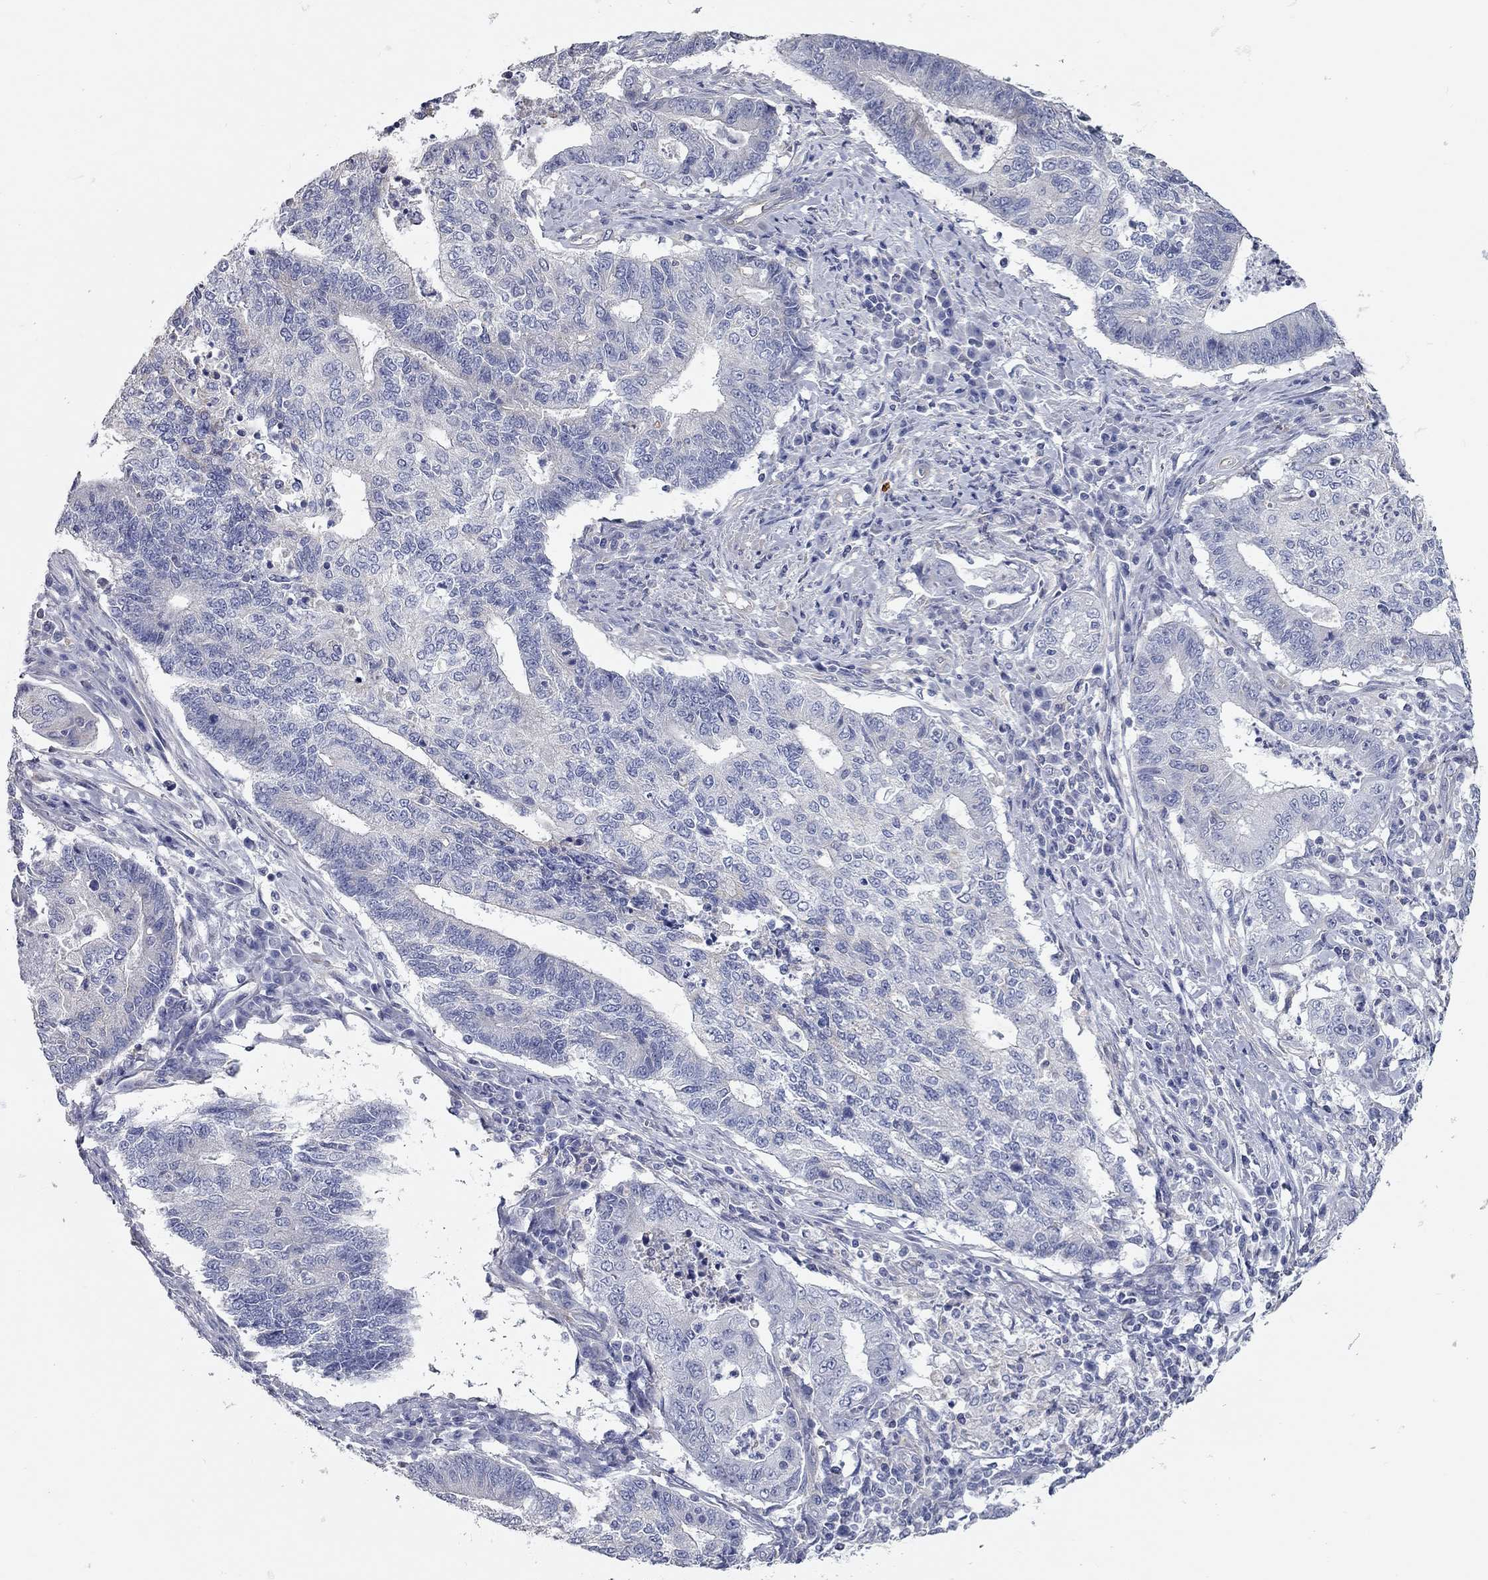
{"staining": {"intensity": "negative", "quantity": "none", "location": "none"}, "tissue": "endometrial cancer", "cell_type": "Tumor cells", "image_type": "cancer", "snomed": [{"axis": "morphology", "description": "Adenocarcinoma, NOS"}, {"axis": "topography", "description": "Uterus"}, {"axis": "topography", "description": "Endometrium"}], "caption": "Endometrial cancer (adenocarcinoma) stained for a protein using immunohistochemistry demonstrates no staining tumor cells.", "gene": "C10orf90", "patient": {"sex": "female", "age": 54}}